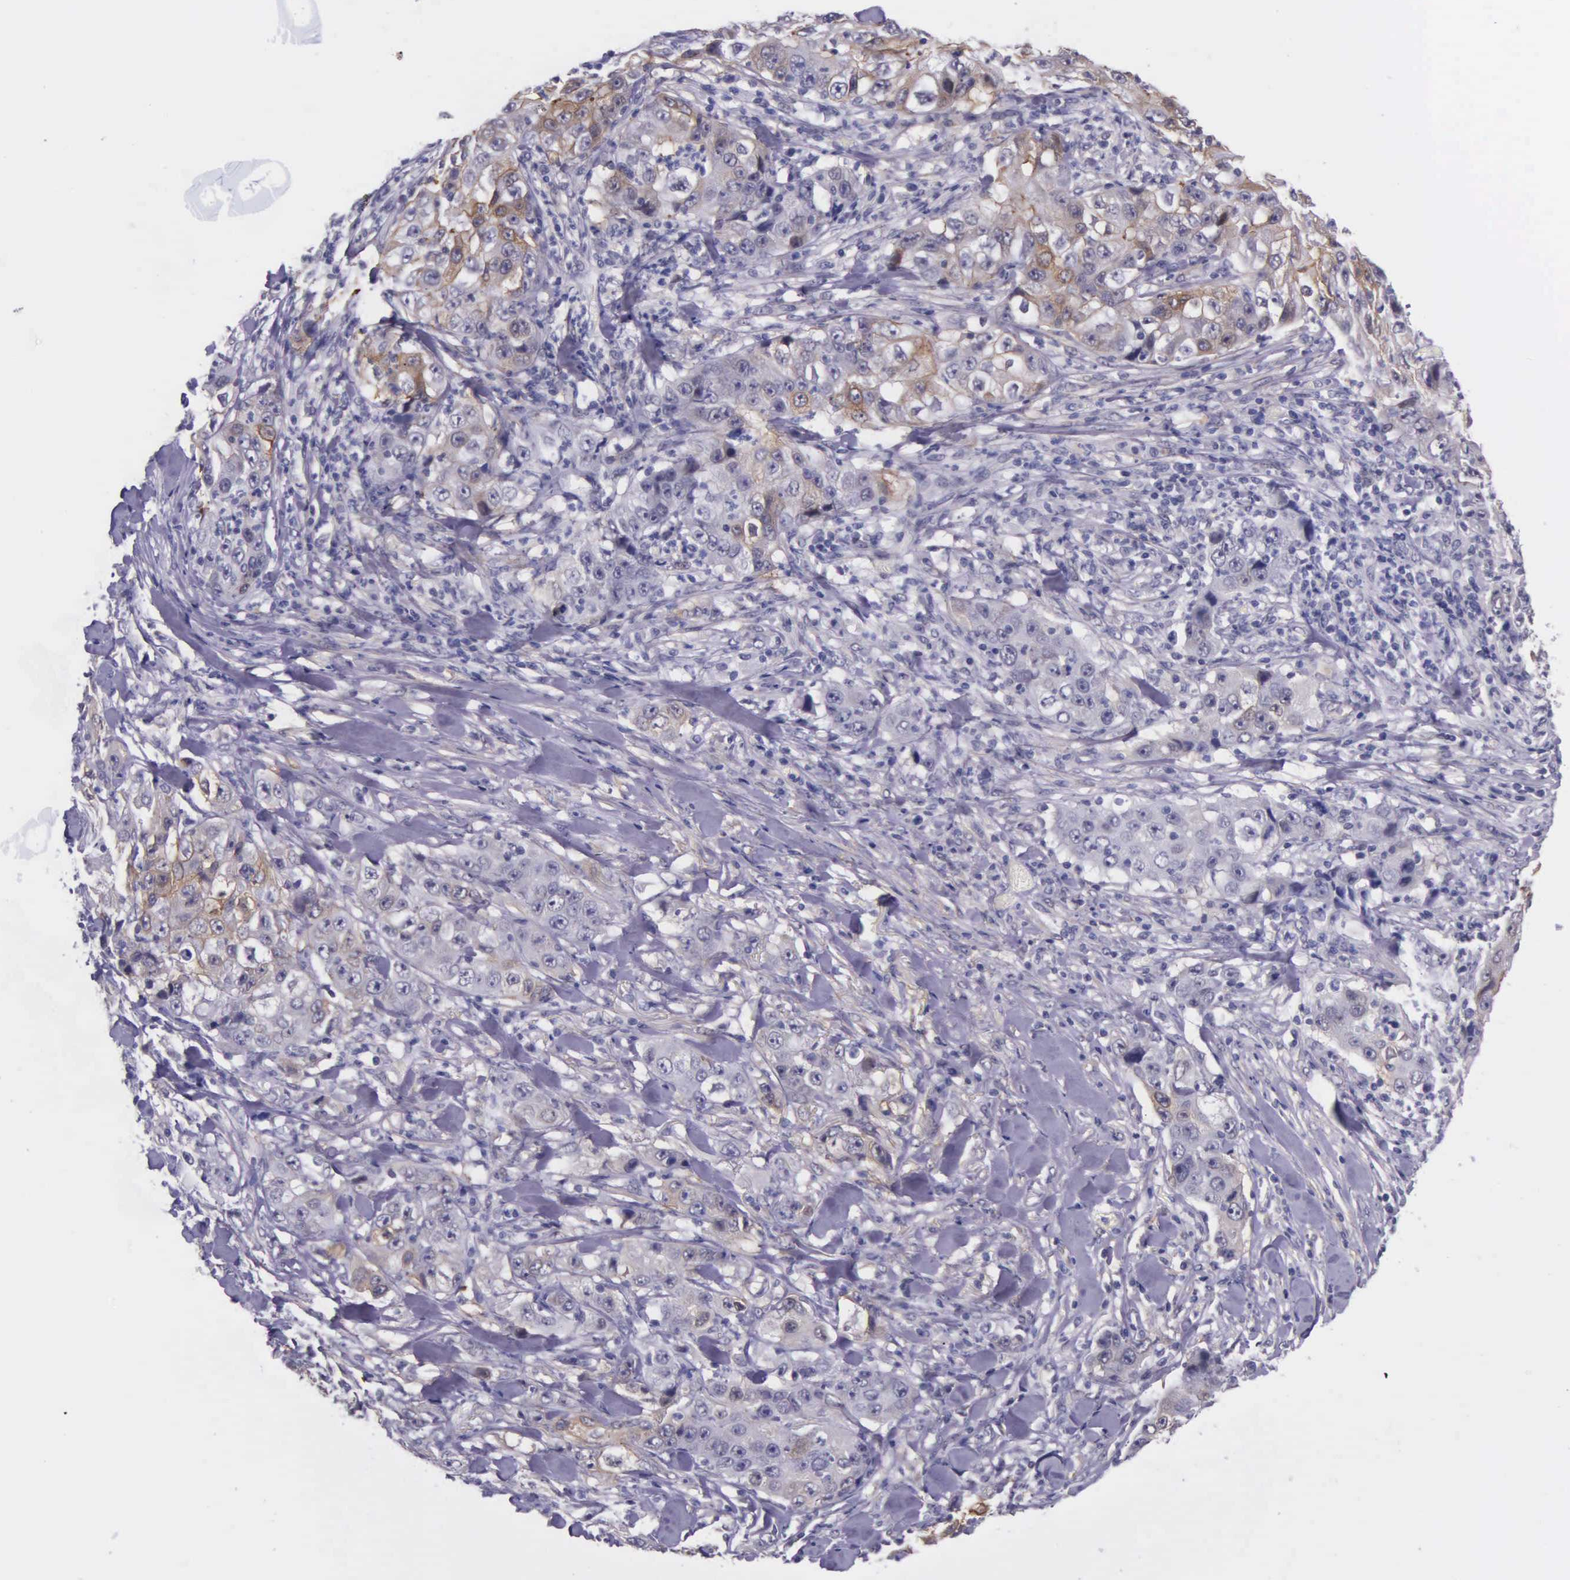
{"staining": {"intensity": "weak", "quantity": "<25%", "location": "cytoplasmic/membranous"}, "tissue": "lung cancer", "cell_type": "Tumor cells", "image_type": "cancer", "snomed": [{"axis": "morphology", "description": "Squamous cell carcinoma, NOS"}, {"axis": "topography", "description": "Lung"}], "caption": "High magnification brightfield microscopy of lung squamous cell carcinoma stained with DAB (3,3'-diaminobenzidine) (brown) and counterstained with hematoxylin (blue): tumor cells show no significant staining.", "gene": "AHNAK2", "patient": {"sex": "male", "age": 64}}